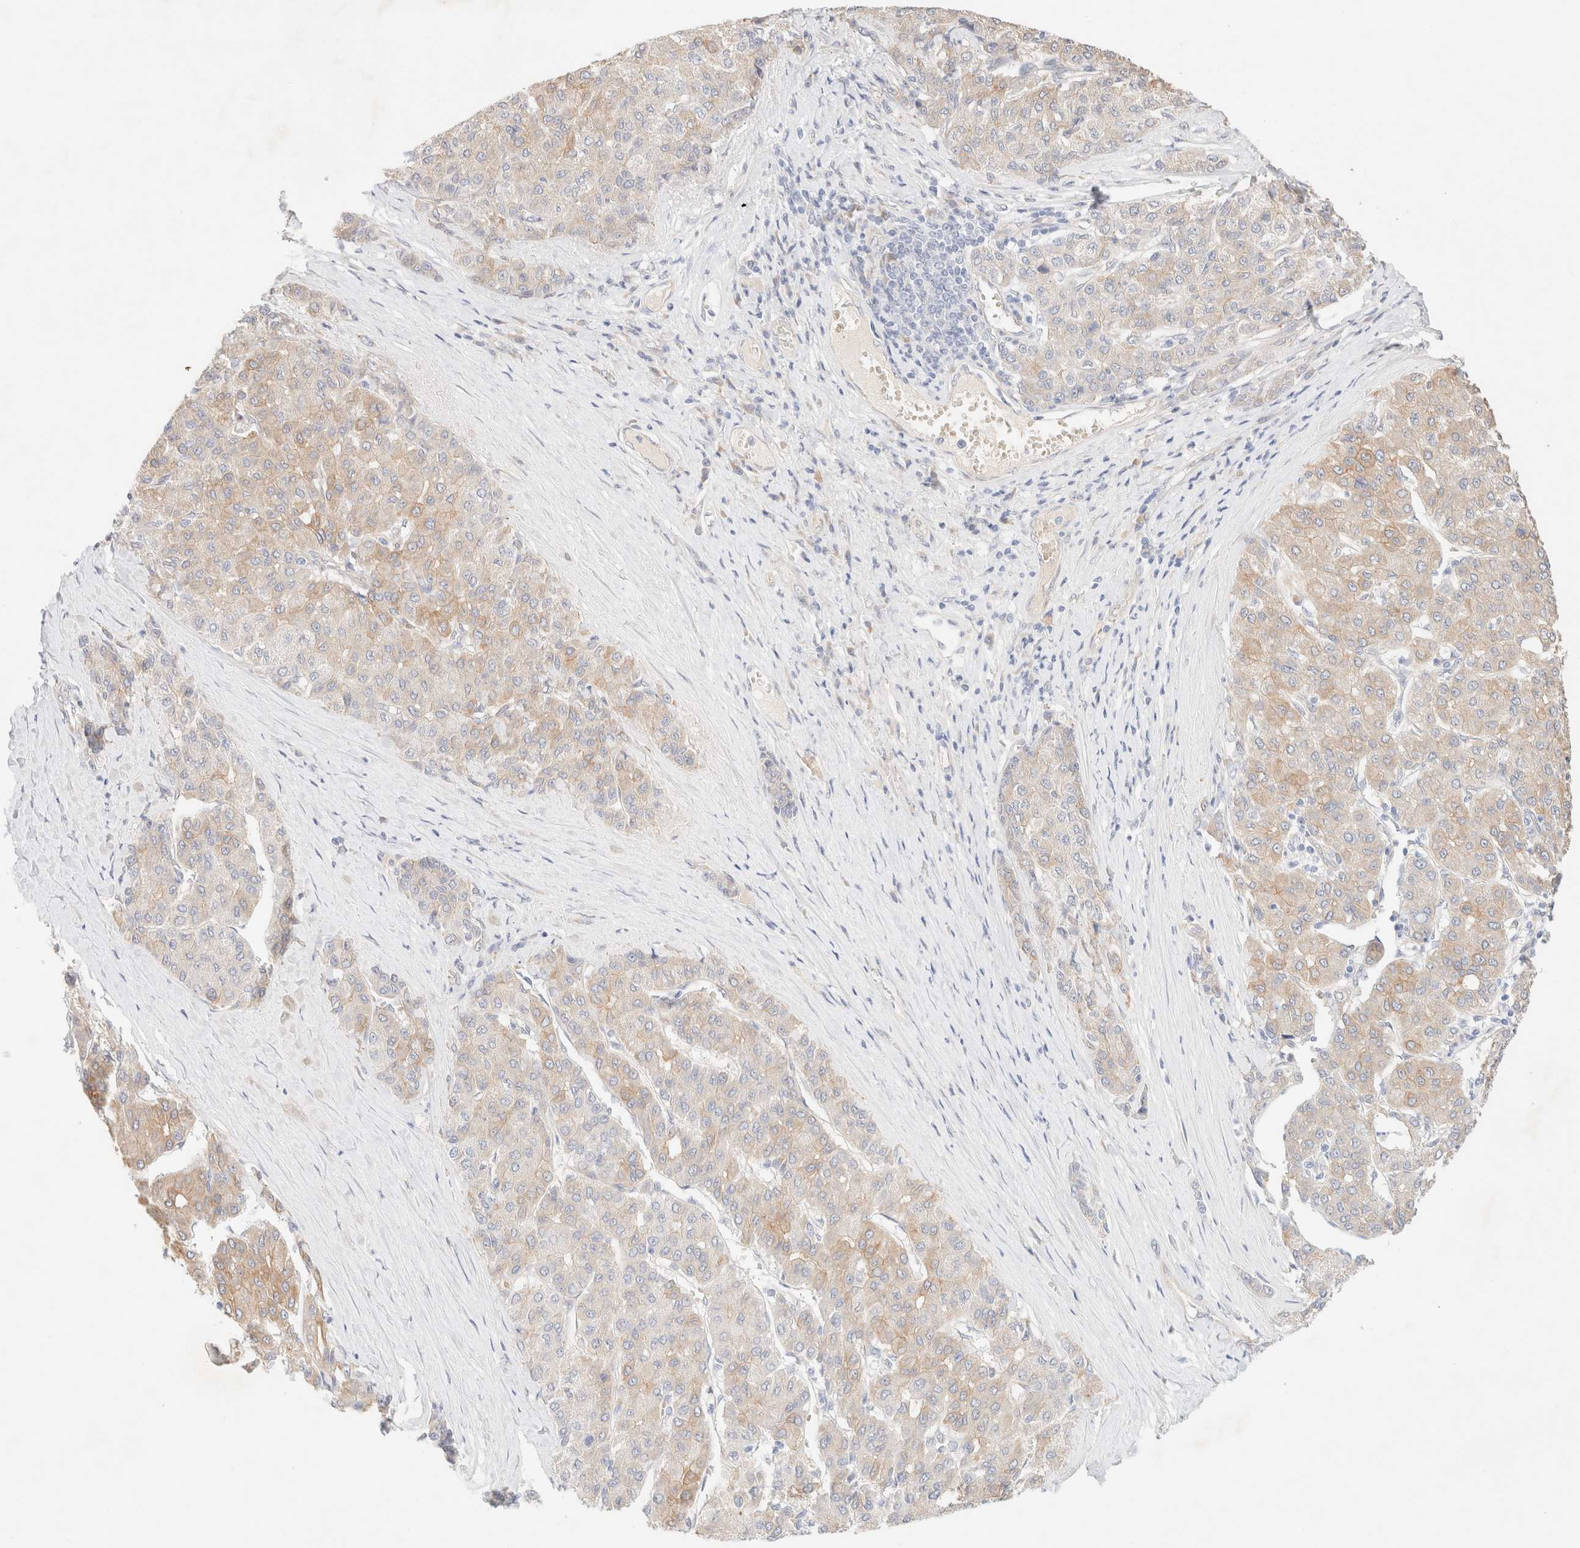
{"staining": {"intensity": "moderate", "quantity": "25%-75%", "location": "cytoplasmic/membranous"}, "tissue": "liver cancer", "cell_type": "Tumor cells", "image_type": "cancer", "snomed": [{"axis": "morphology", "description": "Carcinoma, Hepatocellular, NOS"}, {"axis": "topography", "description": "Liver"}], "caption": "Human liver hepatocellular carcinoma stained for a protein (brown) exhibits moderate cytoplasmic/membranous positive expression in about 25%-75% of tumor cells.", "gene": "CSNK1E", "patient": {"sex": "male", "age": 65}}